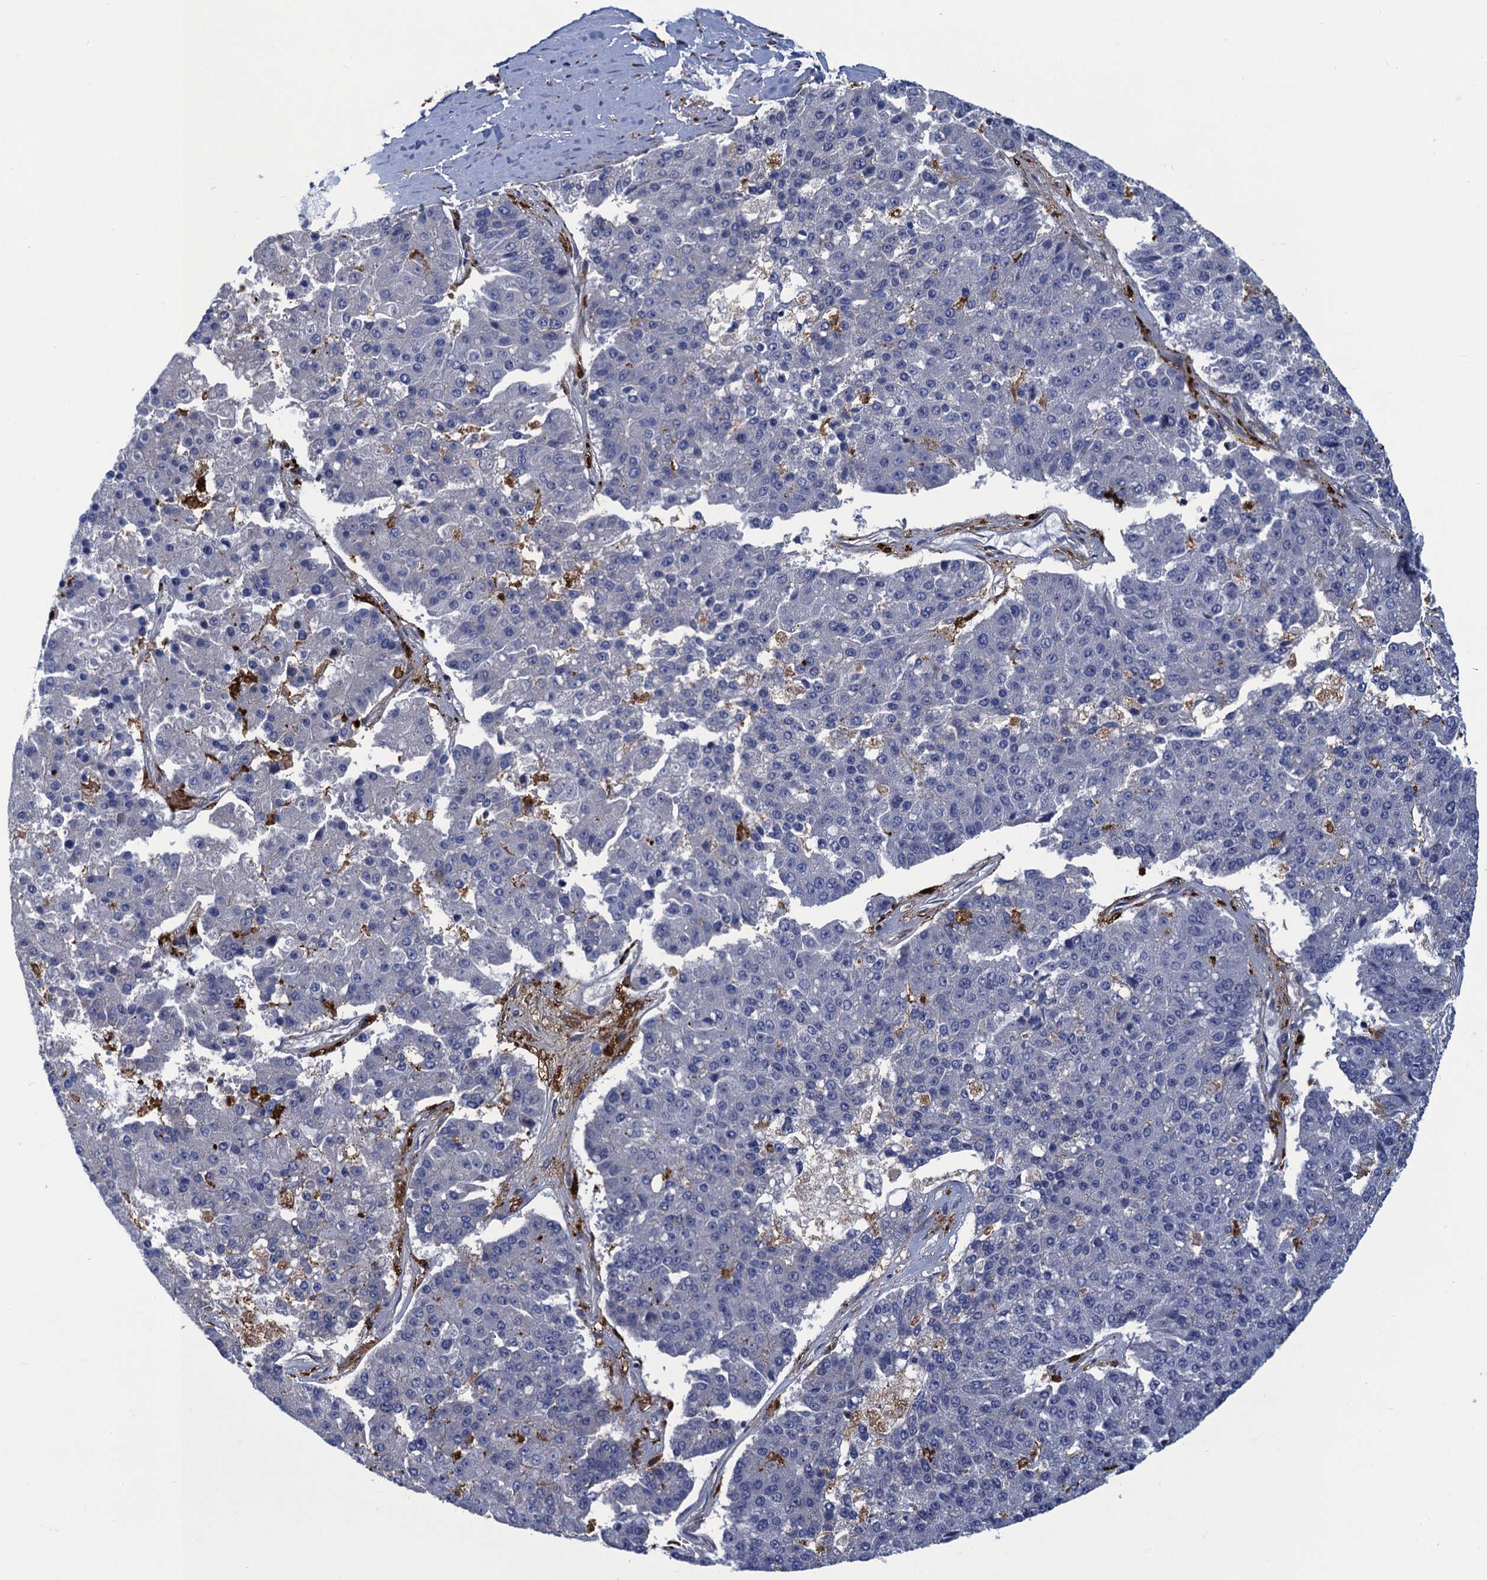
{"staining": {"intensity": "negative", "quantity": "none", "location": "none"}, "tissue": "pancreatic cancer", "cell_type": "Tumor cells", "image_type": "cancer", "snomed": [{"axis": "morphology", "description": "Adenocarcinoma, NOS"}, {"axis": "topography", "description": "Pancreas"}], "caption": "The photomicrograph exhibits no significant staining in tumor cells of pancreatic adenocarcinoma.", "gene": "DNHD1", "patient": {"sex": "male", "age": 50}}